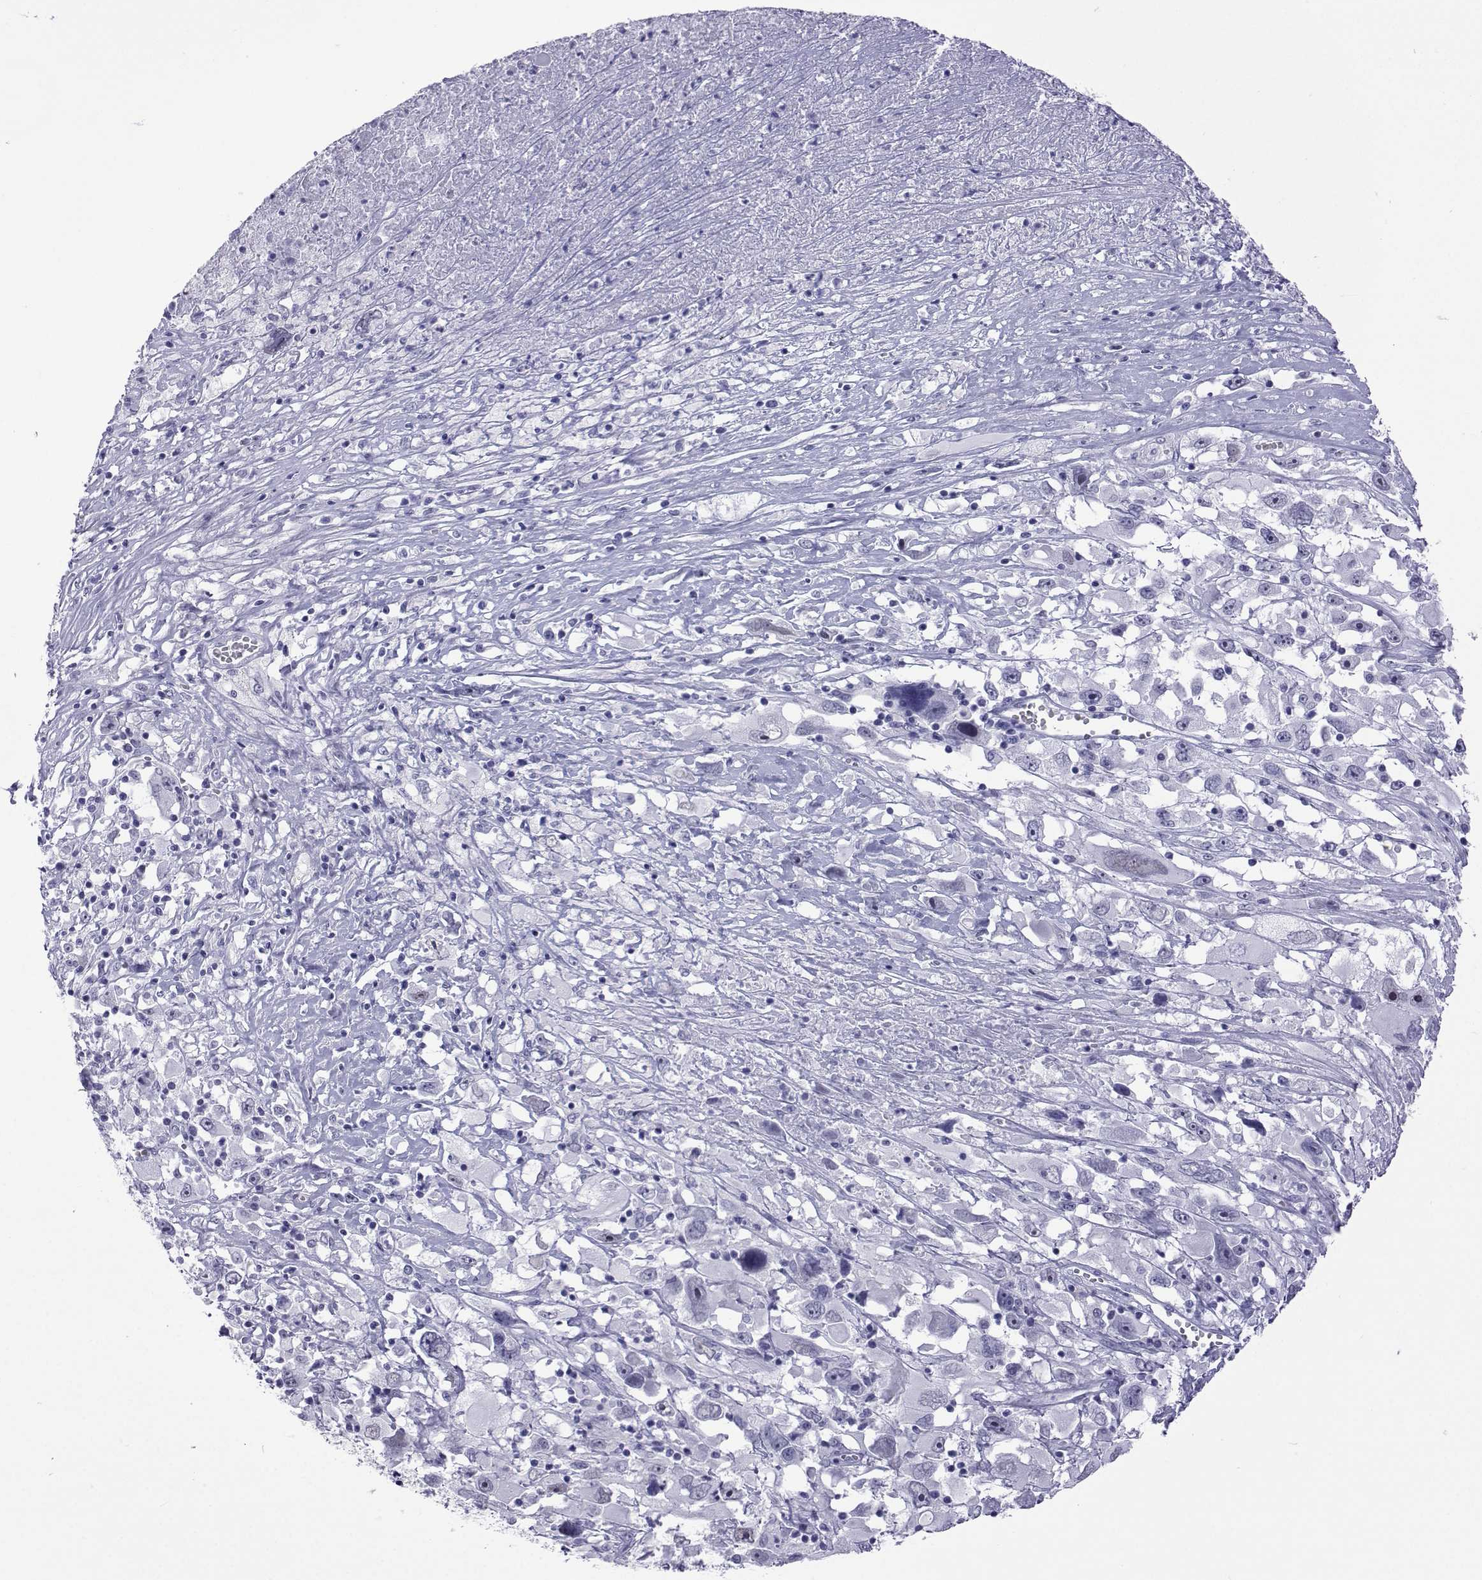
{"staining": {"intensity": "negative", "quantity": "none", "location": "none"}, "tissue": "melanoma", "cell_type": "Tumor cells", "image_type": "cancer", "snomed": [{"axis": "morphology", "description": "Malignant melanoma, Metastatic site"}, {"axis": "topography", "description": "Soft tissue"}], "caption": "Melanoma was stained to show a protein in brown. There is no significant positivity in tumor cells.", "gene": "ACTL7A", "patient": {"sex": "male", "age": 50}}